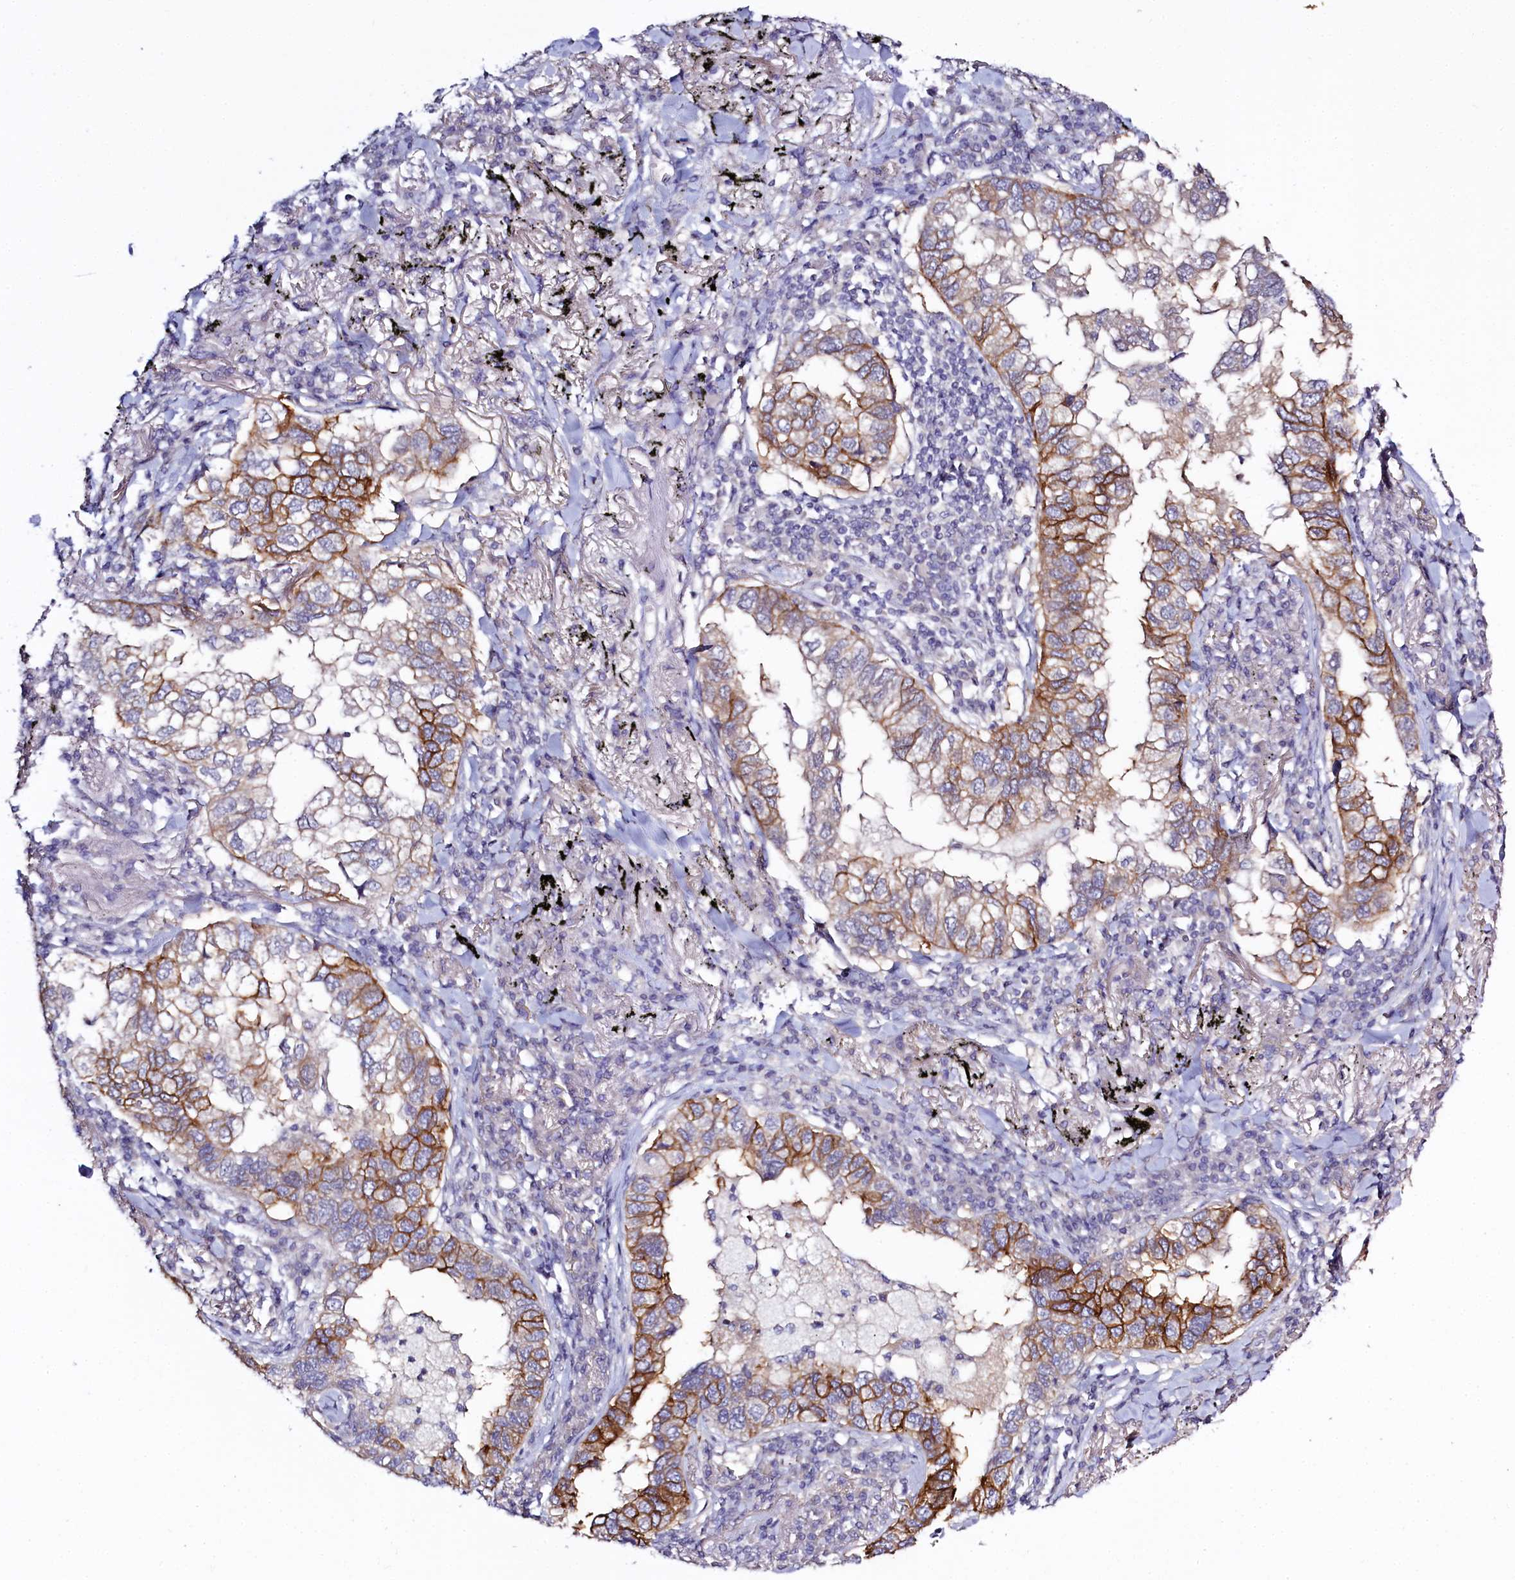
{"staining": {"intensity": "strong", "quantity": ">75%", "location": "cytoplasmic/membranous"}, "tissue": "lung cancer", "cell_type": "Tumor cells", "image_type": "cancer", "snomed": [{"axis": "morphology", "description": "Adenocarcinoma, NOS"}, {"axis": "topography", "description": "Lung"}], "caption": "A brown stain highlights strong cytoplasmic/membranous expression of a protein in human adenocarcinoma (lung) tumor cells.", "gene": "PDE6D", "patient": {"sex": "male", "age": 65}}